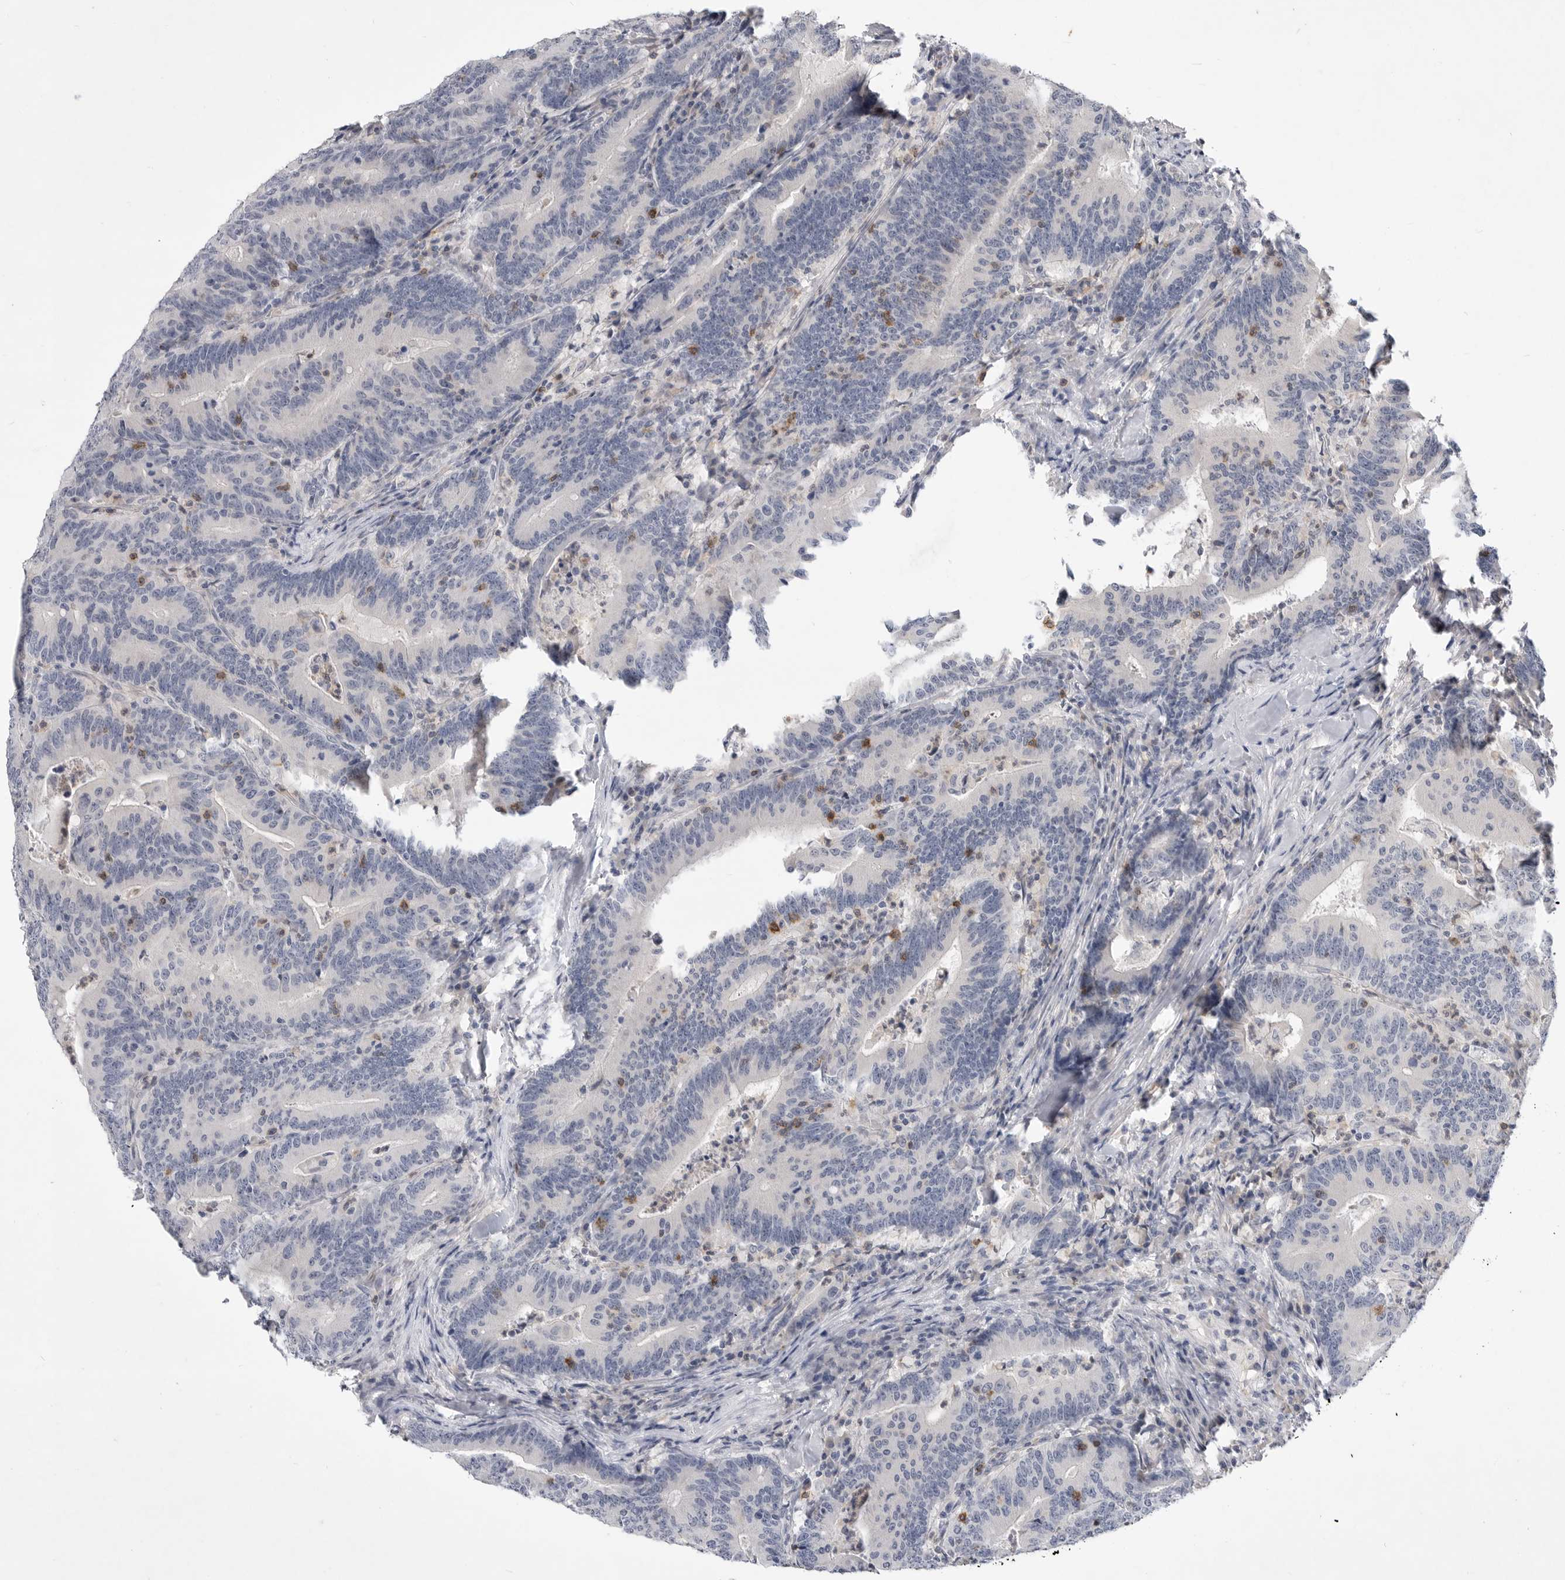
{"staining": {"intensity": "negative", "quantity": "none", "location": "none"}, "tissue": "colorectal cancer", "cell_type": "Tumor cells", "image_type": "cancer", "snomed": [{"axis": "morphology", "description": "Adenocarcinoma, NOS"}, {"axis": "topography", "description": "Colon"}], "caption": "Adenocarcinoma (colorectal) stained for a protein using immunohistochemistry shows no staining tumor cells.", "gene": "ITGAD", "patient": {"sex": "female", "age": 66}}